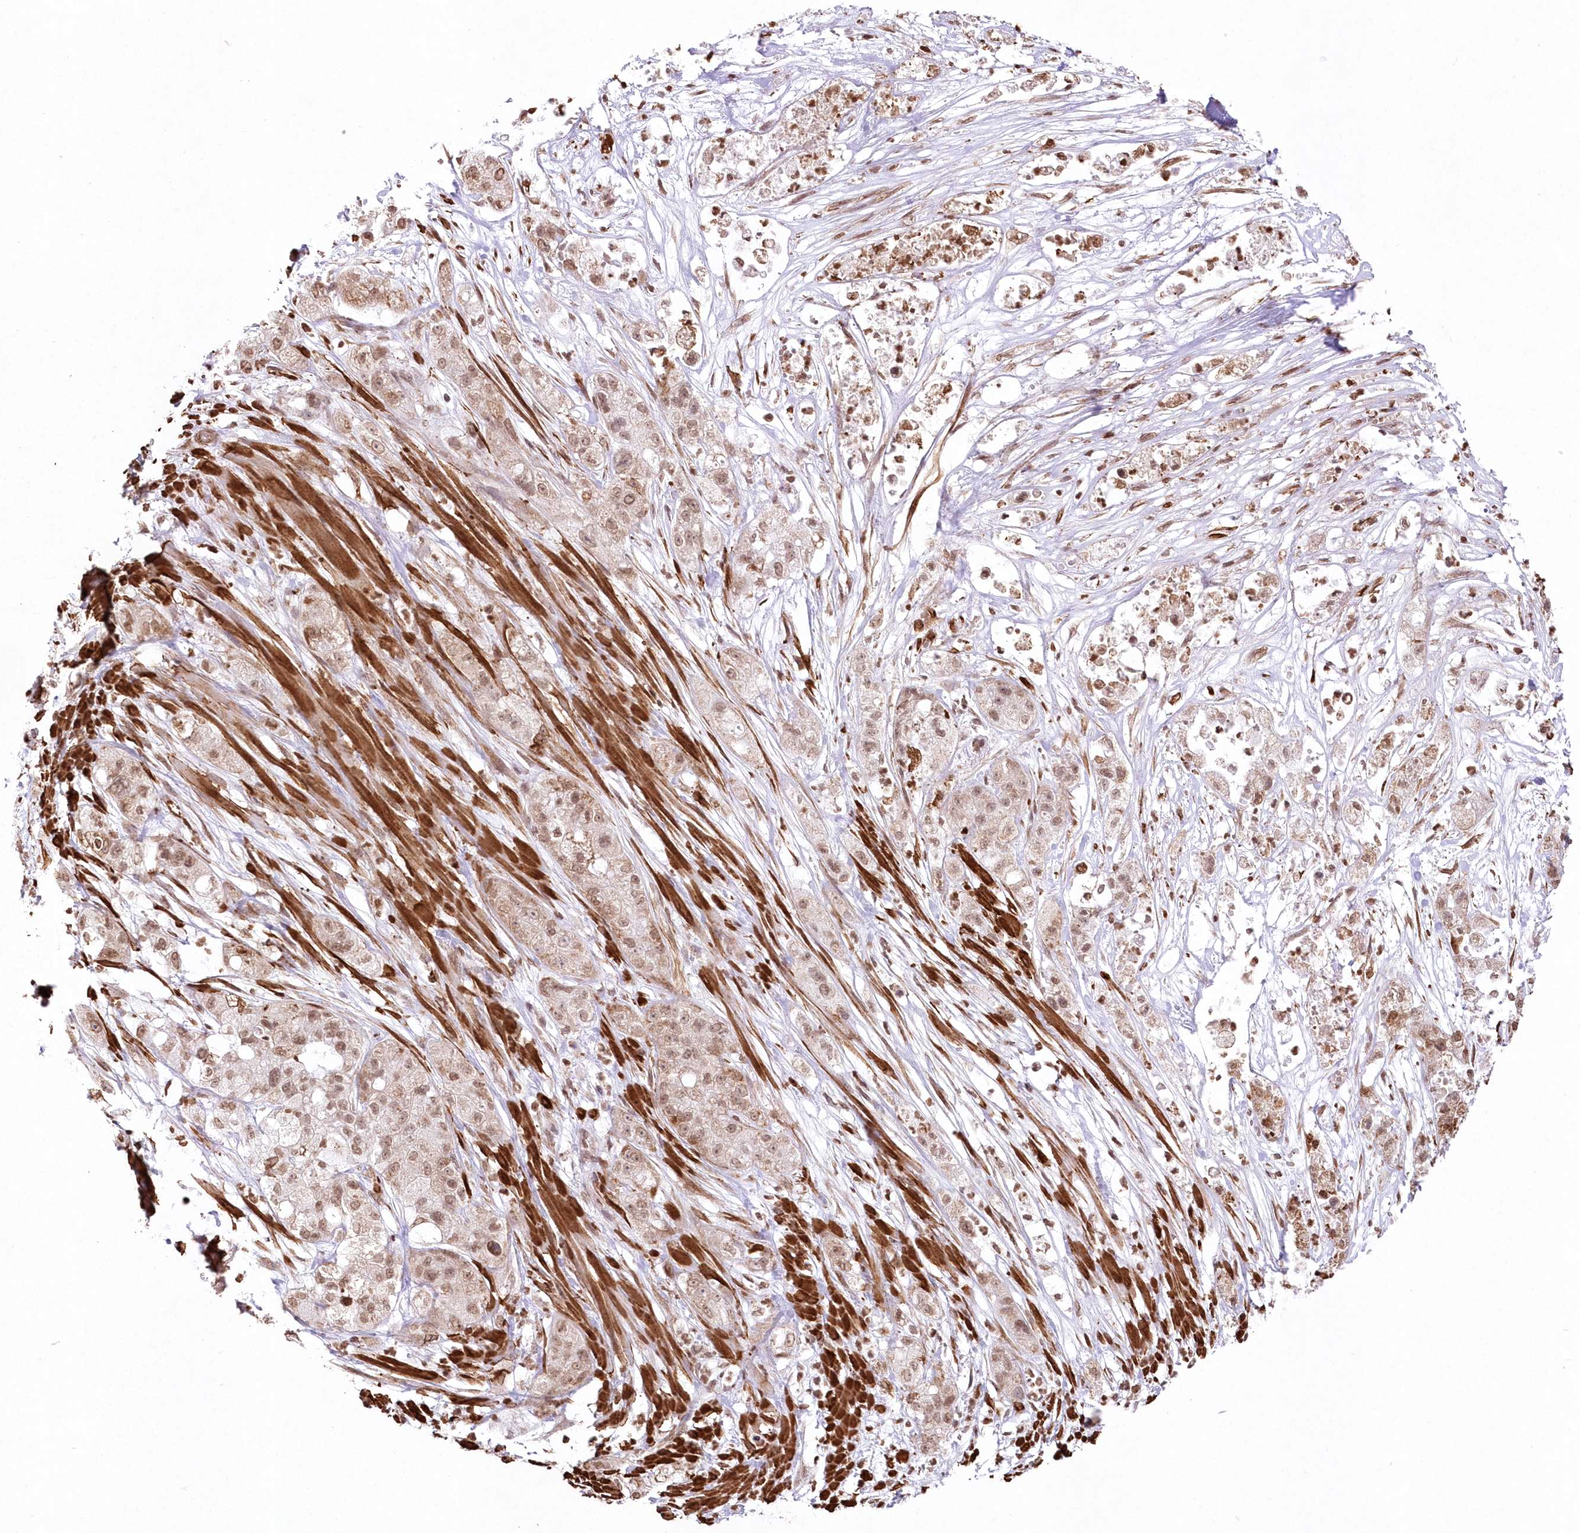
{"staining": {"intensity": "moderate", "quantity": "25%-75%", "location": "cytoplasmic/membranous,nuclear"}, "tissue": "pancreatic cancer", "cell_type": "Tumor cells", "image_type": "cancer", "snomed": [{"axis": "morphology", "description": "Adenocarcinoma, NOS"}, {"axis": "topography", "description": "Pancreas"}], "caption": "A micrograph of pancreatic adenocarcinoma stained for a protein demonstrates moderate cytoplasmic/membranous and nuclear brown staining in tumor cells. The protein is shown in brown color, while the nuclei are stained blue.", "gene": "RBM27", "patient": {"sex": "female", "age": 78}}